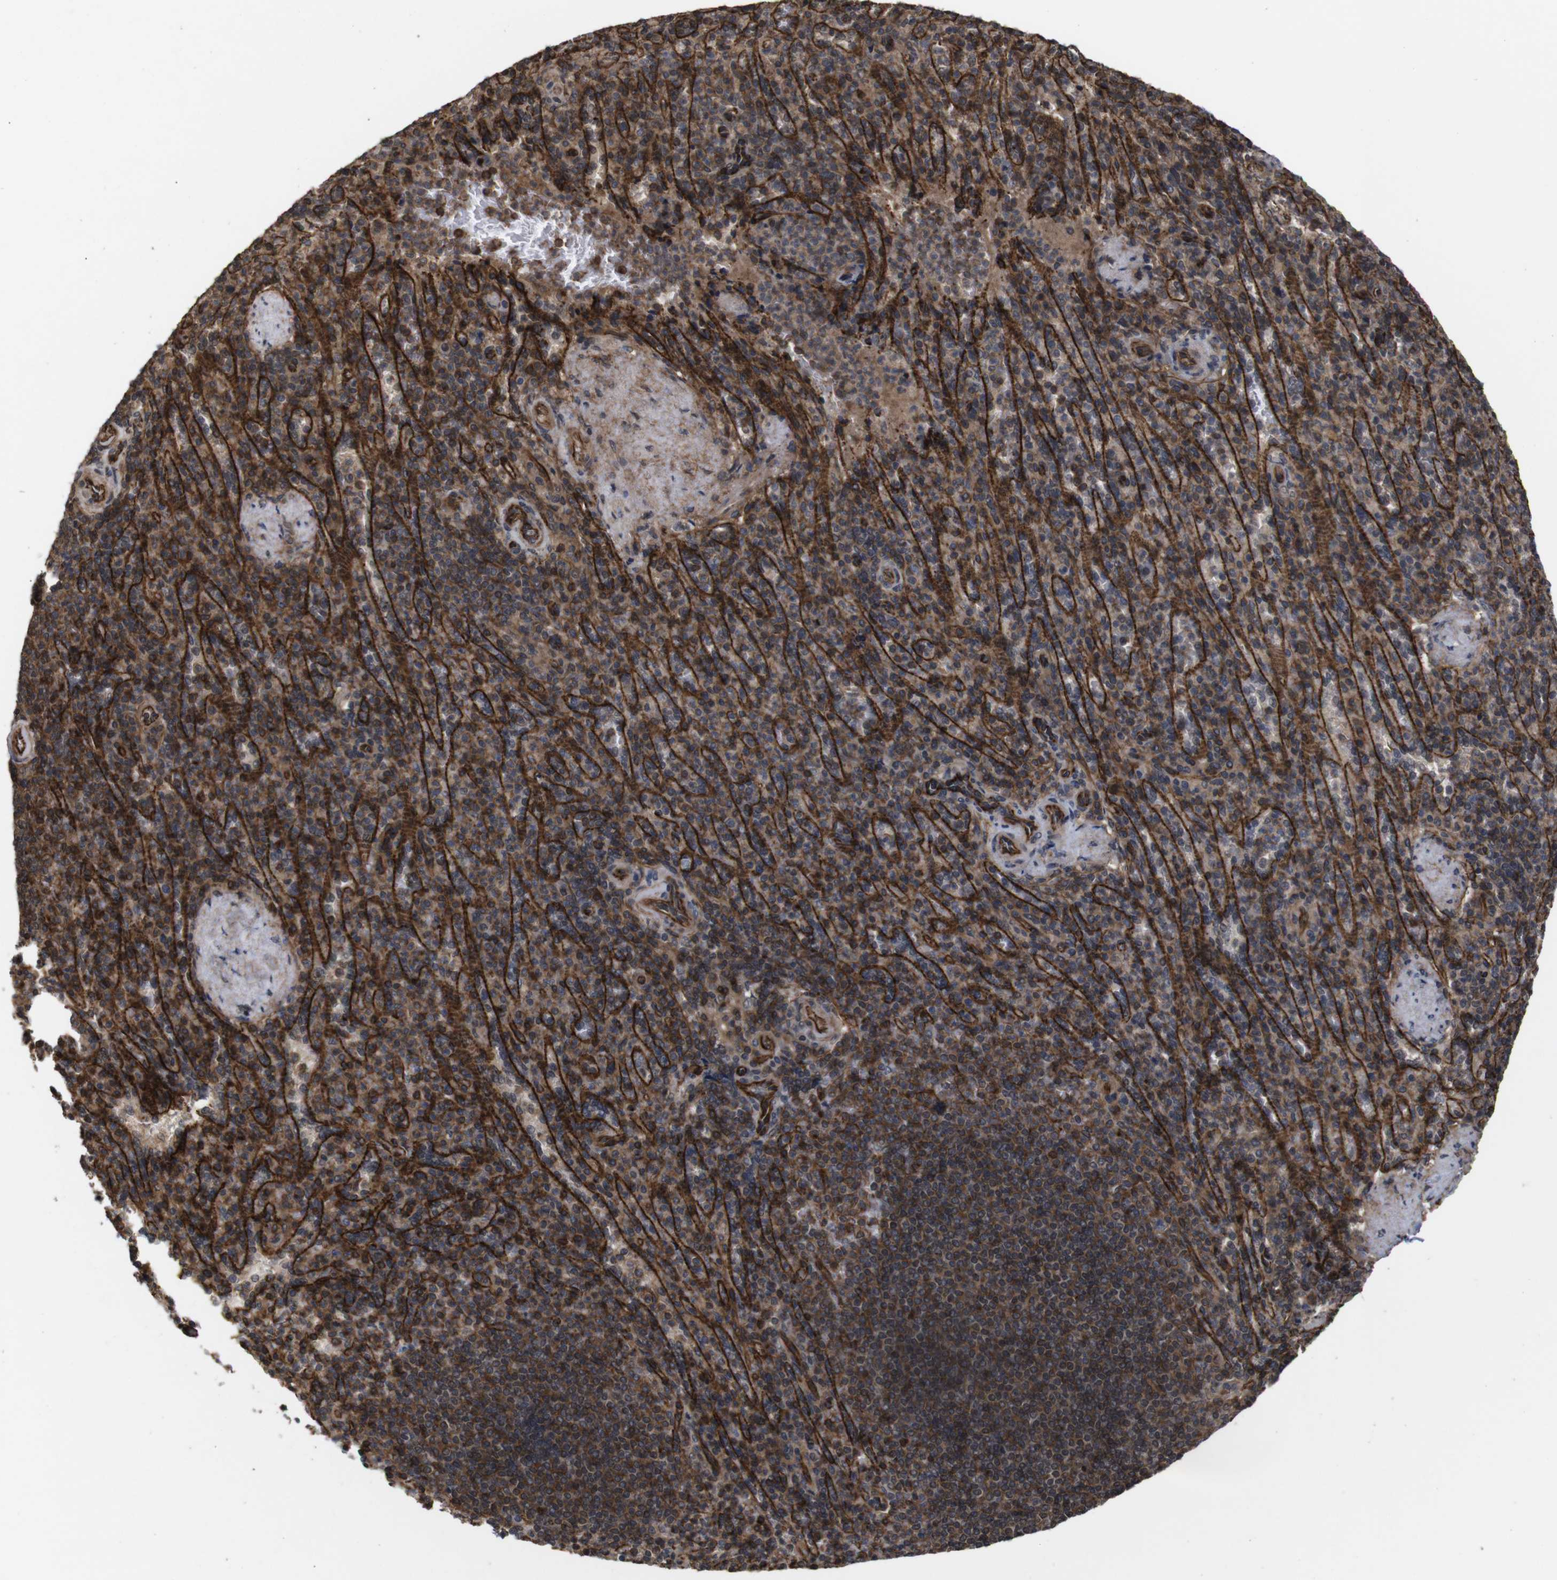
{"staining": {"intensity": "moderate", "quantity": ">75%", "location": "cytoplasmic/membranous"}, "tissue": "spleen", "cell_type": "Cells in red pulp", "image_type": "normal", "snomed": [{"axis": "morphology", "description": "Normal tissue, NOS"}, {"axis": "topography", "description": "Spleen"}], "caption": "Unremarkable spleen was stained to show a protein in brown. There is medium levels of moderate cytoplasmic/membranous expression in approximately >75% of cells in red pulp.", "gene": "NANOS1", "patient": {"sex": "female", "age": 74}}